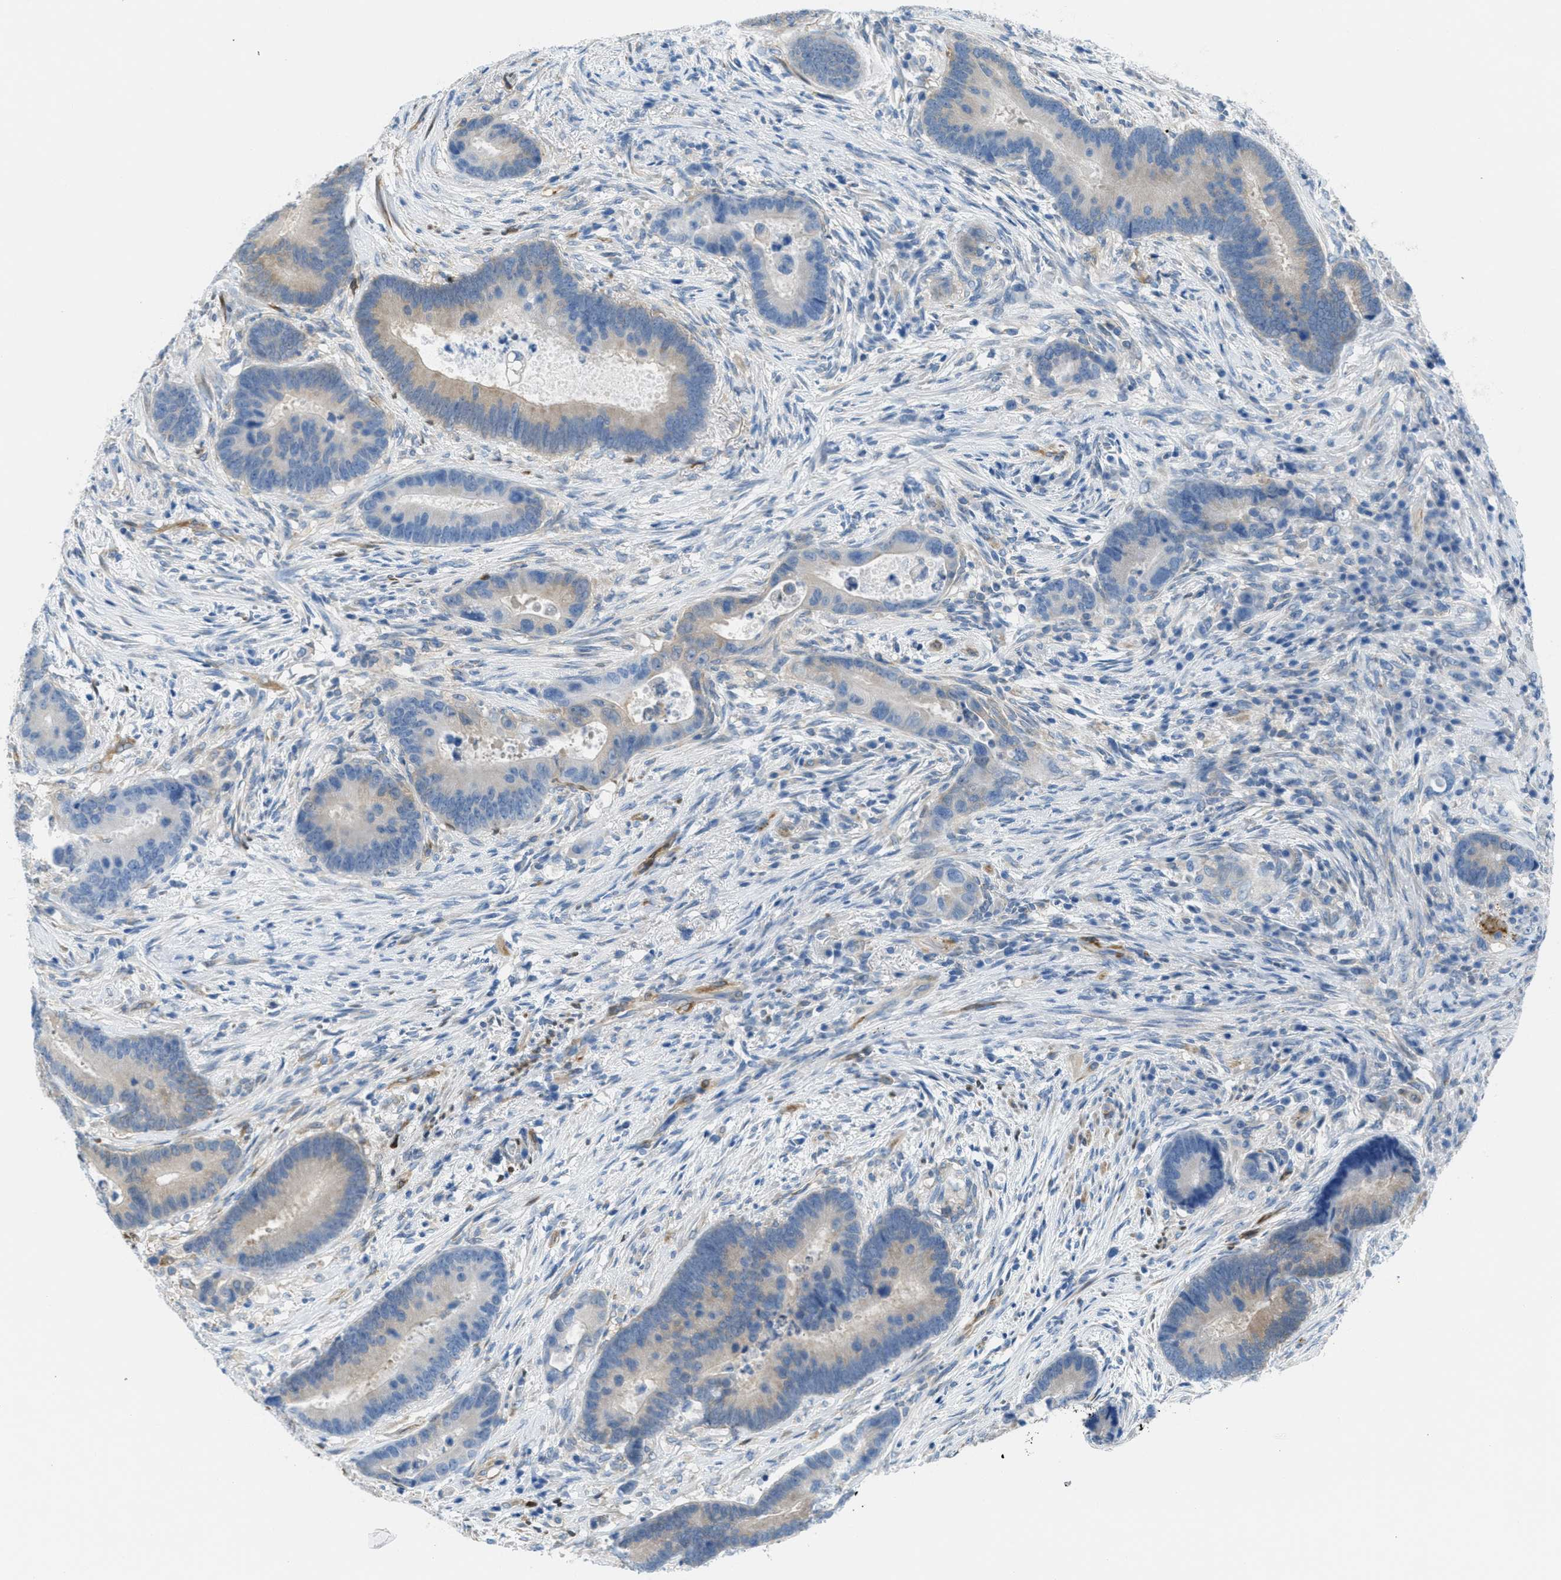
{"staining": {"intensity": "weak", "quantity": "<25%", "location": "cytoplasmic/membranous"}, "tissue": "colorectal cancer", "cell_type": "Tumor cells", "image_type": "cancer", "snomed": [{"axis": "morphology", "description": "Adenocarcinoma, NOS"}, {"axis": "topography", "description": "Rectum"}], "caption": "Colorectal cancer (adenocarcinoma) was stained to show a protein in brown. There is no significant positivity in tumor cells.", "gene": "MAPRE2", "patient": {"sex": "female", "age": 89}}